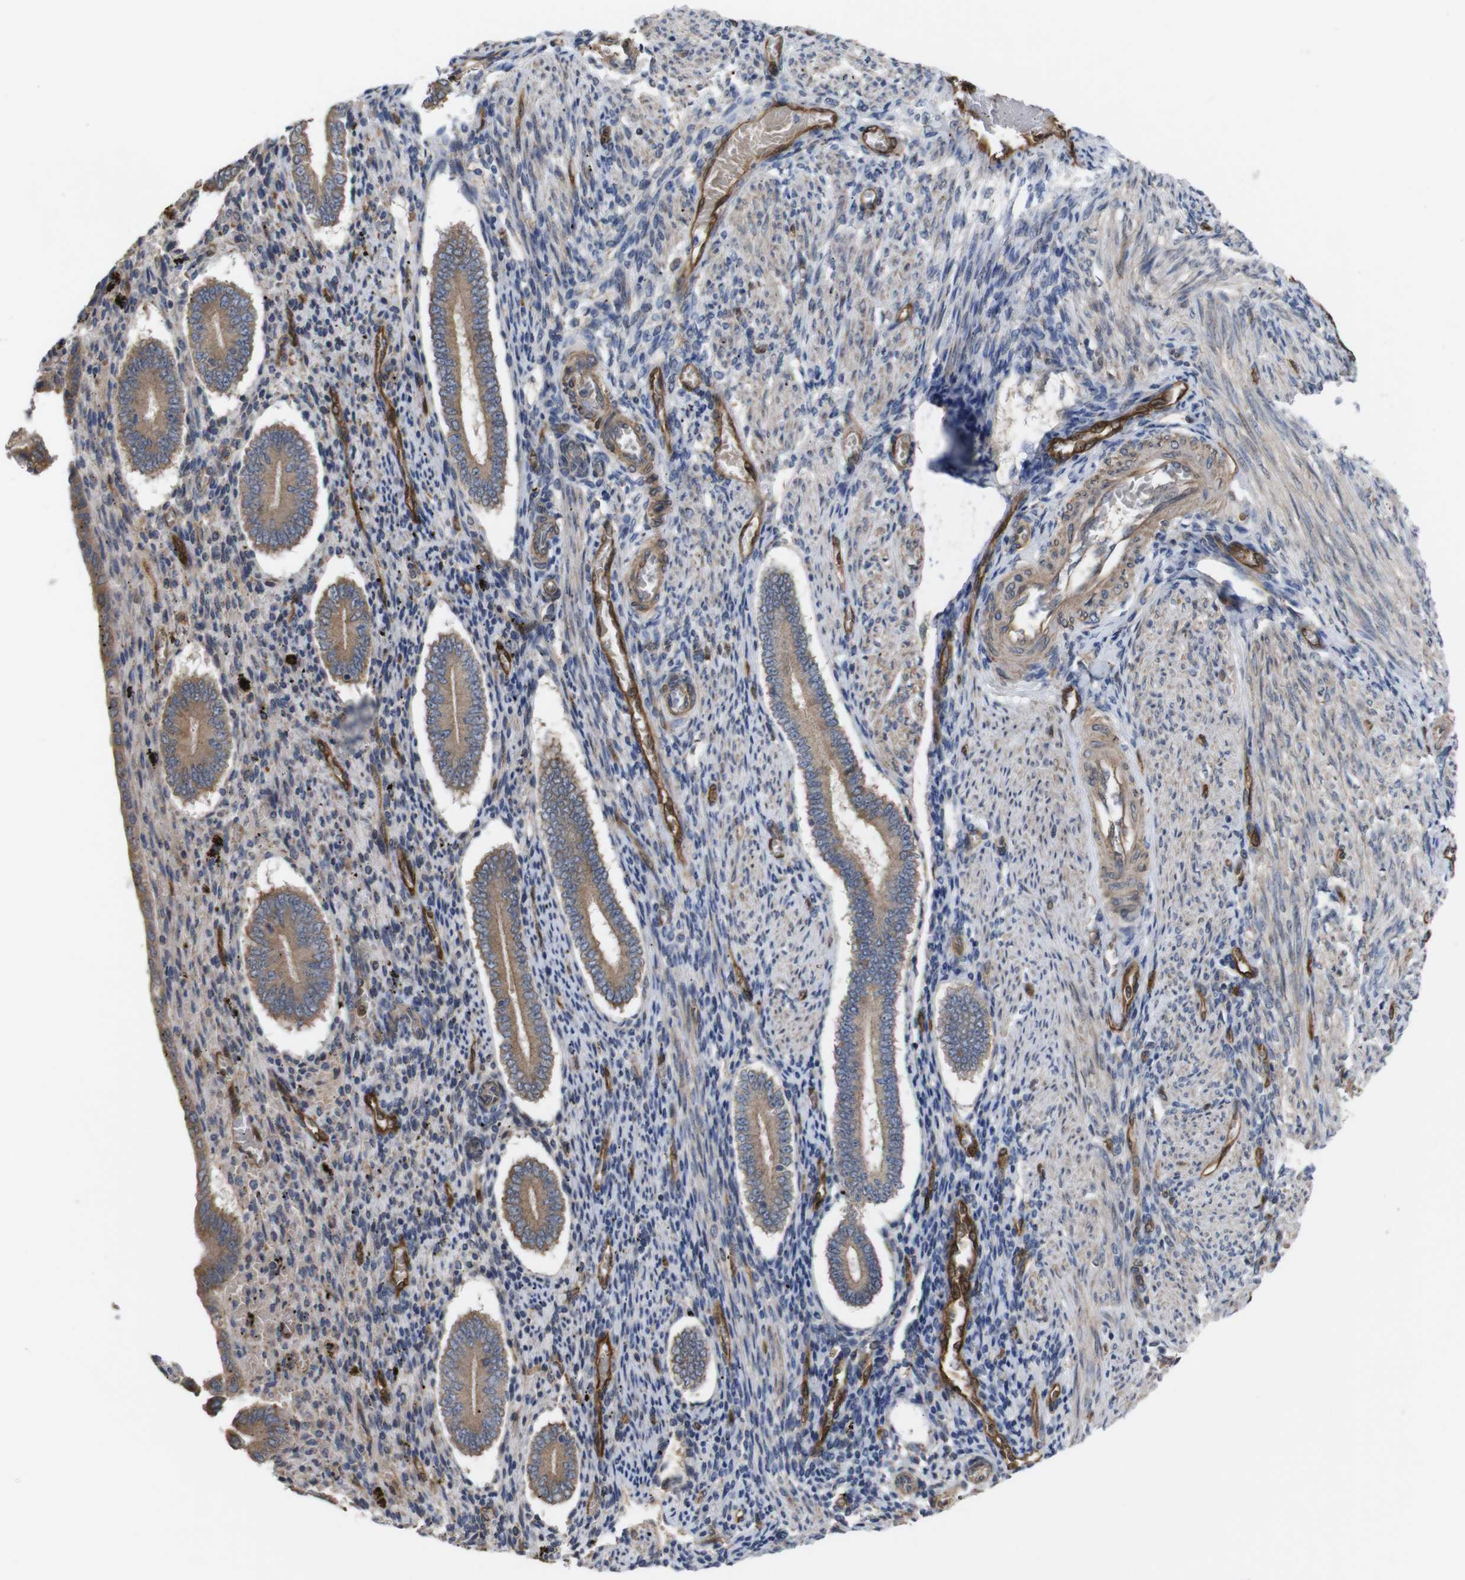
{"staining": {"intensity": "weak", "quantity": "<25%", "location": "cytoplasmic/membranous"}, "tissue": "endometrium", "cell_type": "Cells in endometrial stroma", "image_type": "normal", "snomed": [{"axis": "morphology", "description": "Normal tissue, NOS"}, {"axis": "topography", "description": "Endometrium"}], "caption": "DAB (3,3'-diaminobenzidine) immunohistochemical staining of unremarkable endometrium exhibits no significant positivity in cells in endometrial stroma.", "gene": "TIAM1", "patient": {"sex": "female", "age": 42}}